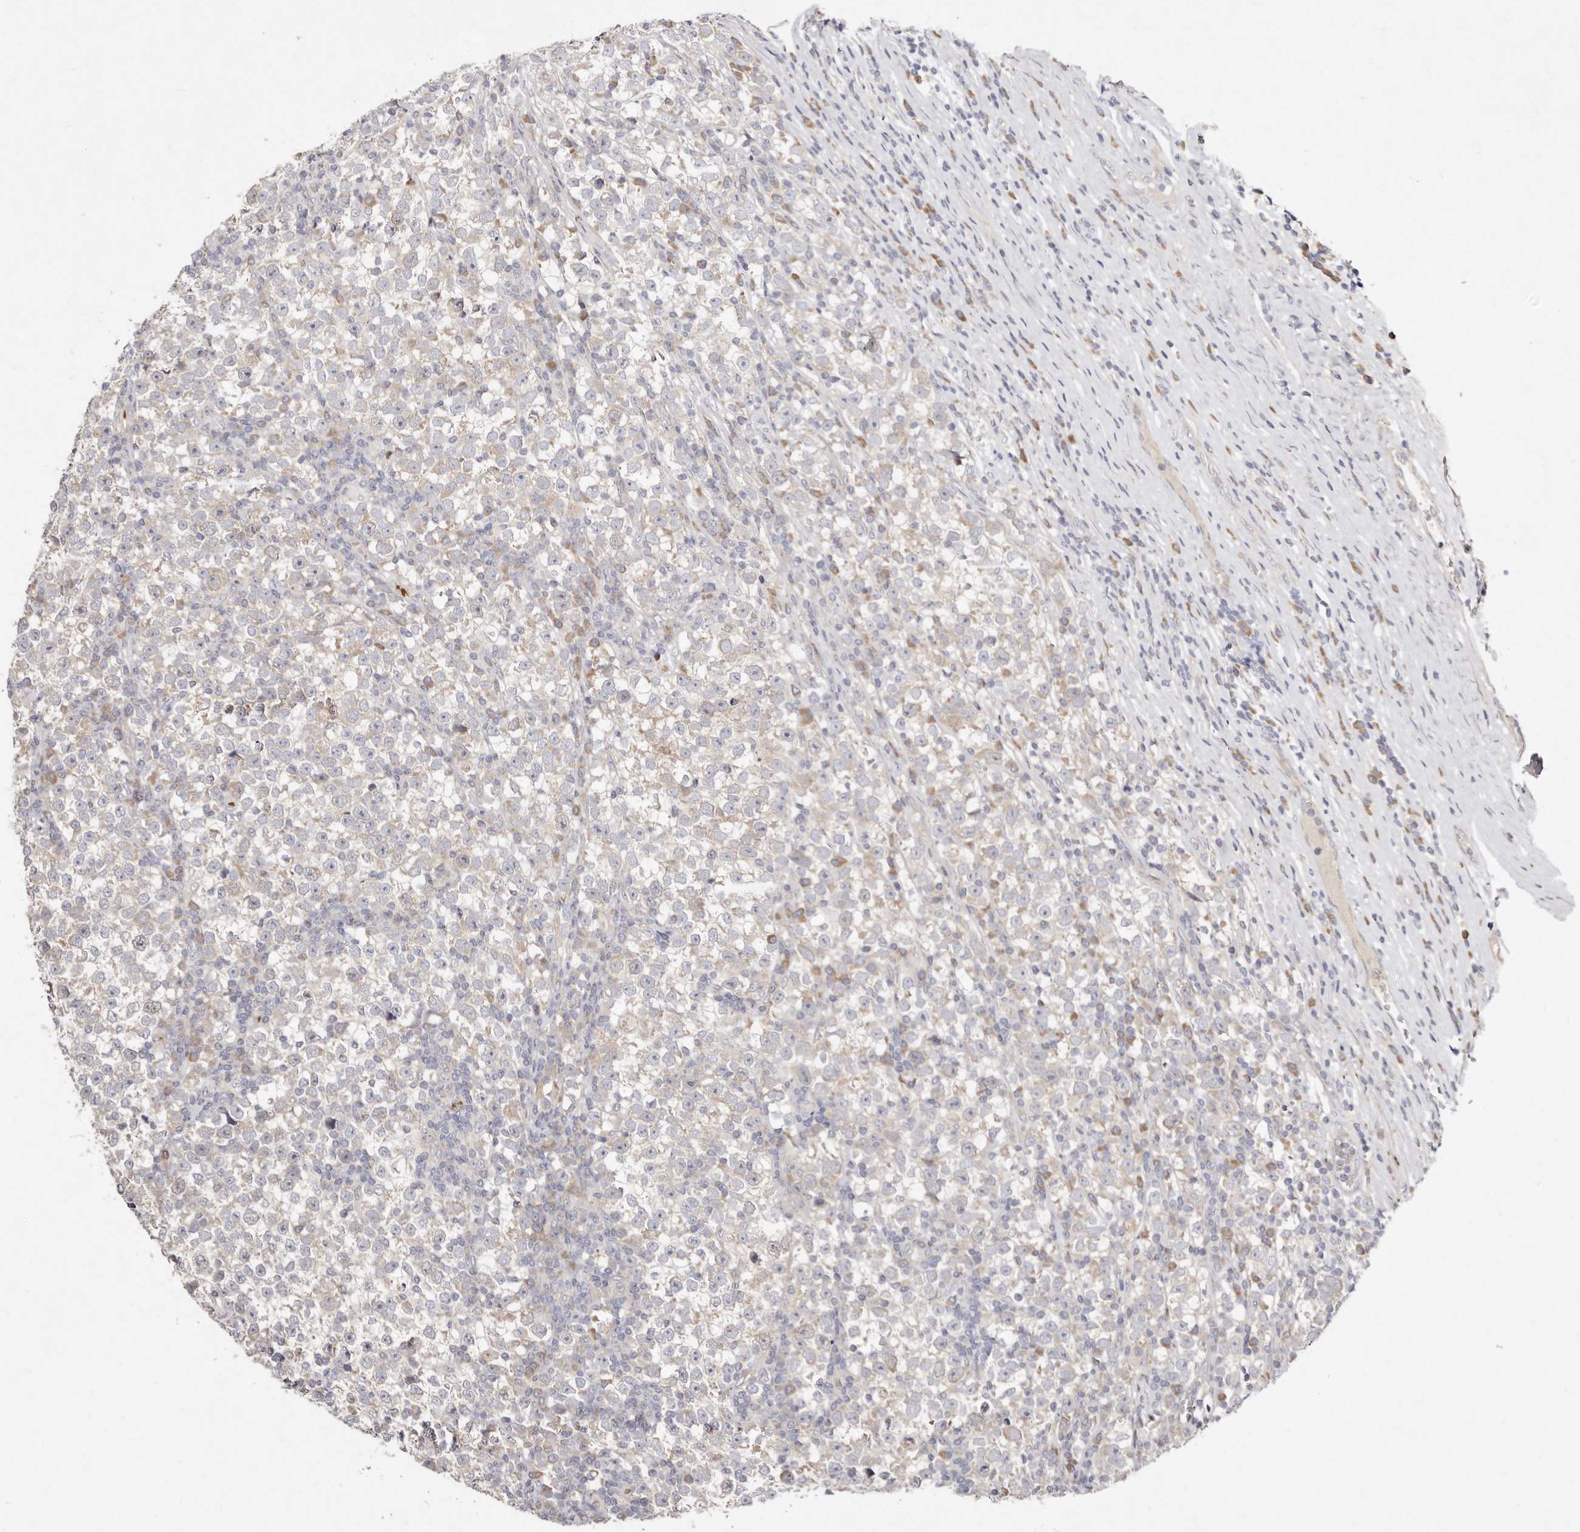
{"staining": {"intensity": "negative", "quantity": "none", "location": "none"}, "tissue": "testis cancer", "cell_type": "Tumor cells", "image_type": "cancer", "snomed": [{"axis": "morphology", "description": "Normal tissue, NOS"}, {"axis": "morphology", "description": "Seminoma, NOS"}, {"axis": "topography", "description": "Testis"}], "caption": "DAB (3,3'-diaminobenzidine) immunohistochemical staining of testis cancer (seminoma) reveals no significant expression in tumor cells.", "gene": "SLC25A20", "patient": {"sex": "male", "age": 43}}